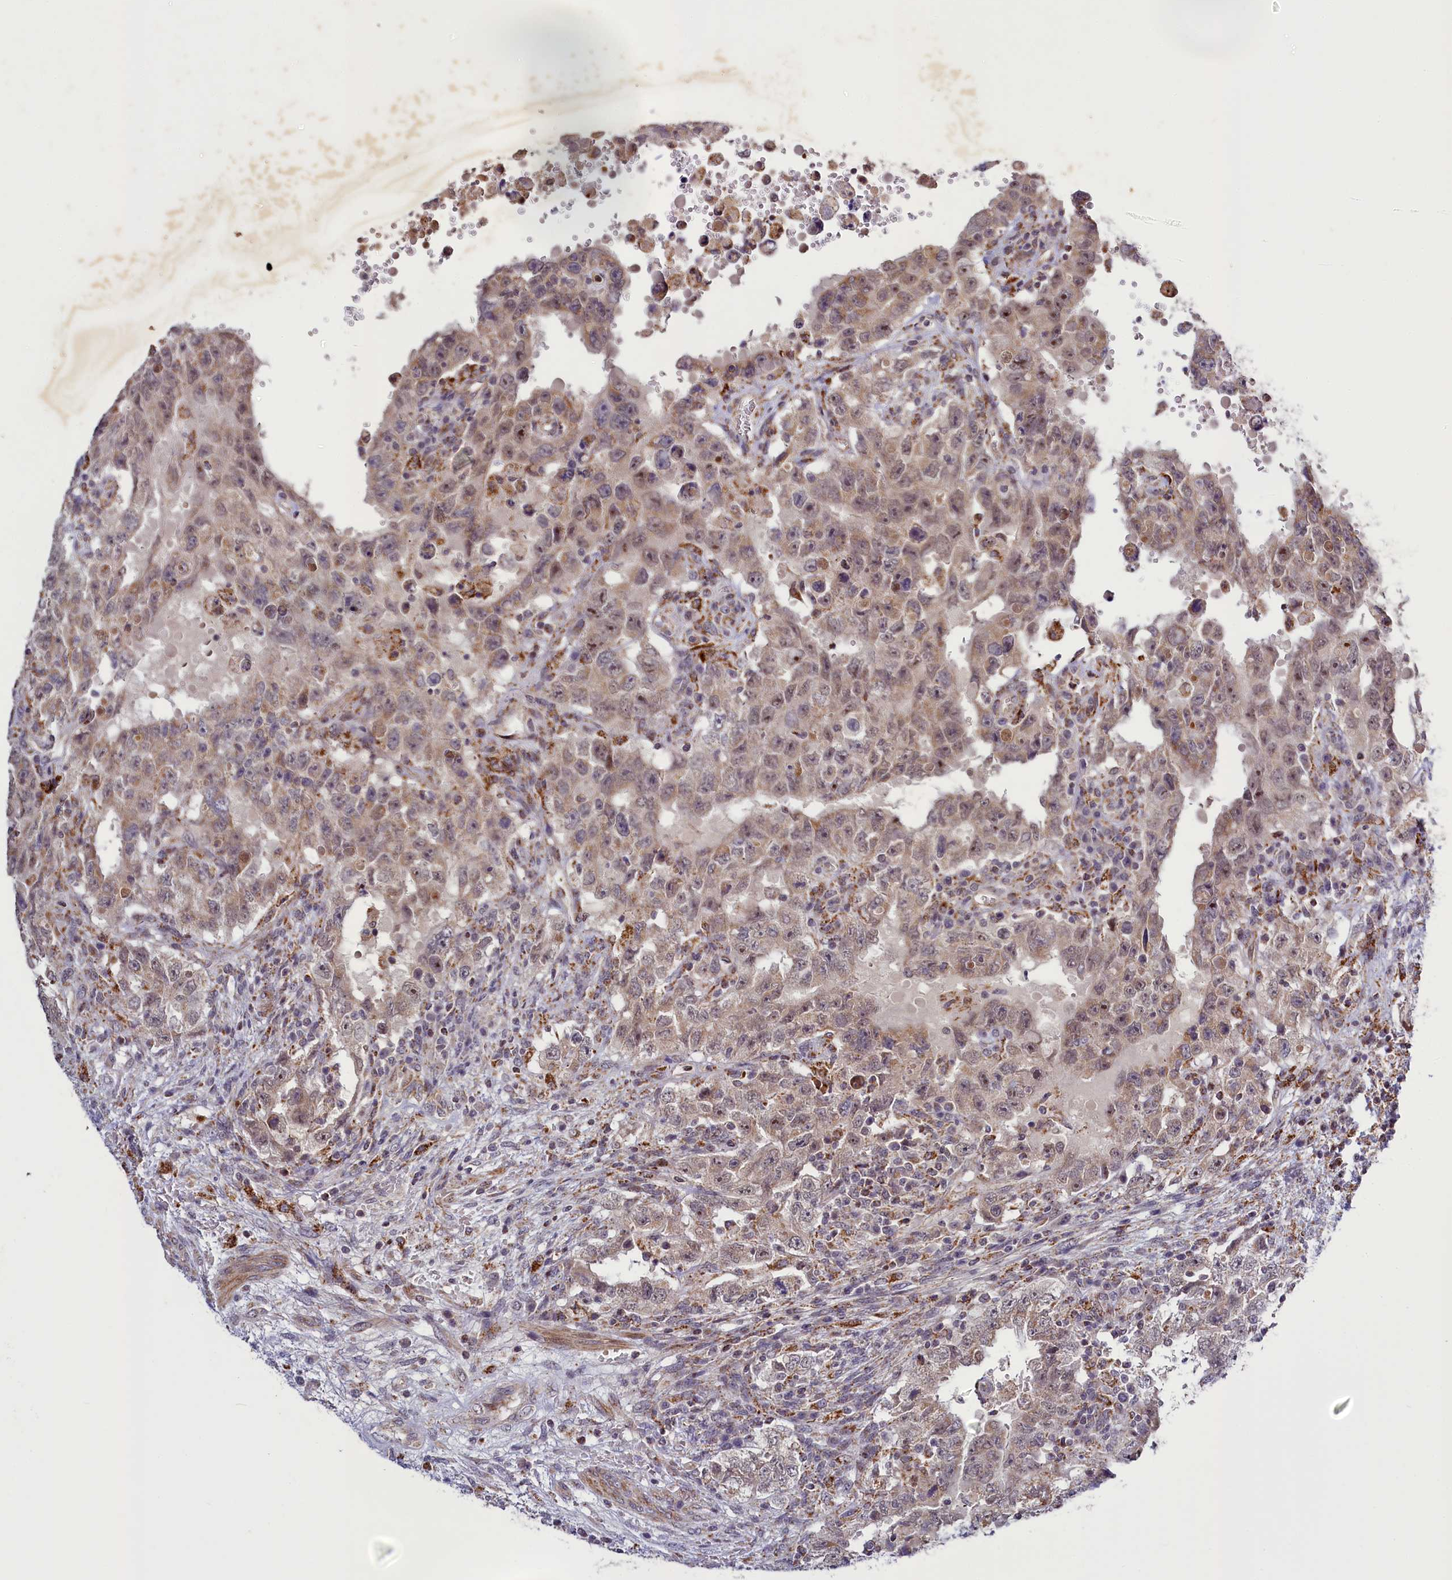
{"staining": {"intensity": "weak", "quantity": ">75%", "location": "cytoplasmic/membranous"}, "tissue": "testis cancer", "cell_type": "Tumor cells", "image_type": "cancer", "snomed": [{"axis": "morphology", "description": "Carcinoma, Embryonal, NOS"}, {"axis": "topography", "description": "Testis"}], "caption": "Tumor cells exhibit low levels of weak cytoplasmic/membranous expression in about >75% of cells in human testis embryonal carcinoma.", "gene": "DYNC2H1", "patient": {"sex": "male", "age": 26}}